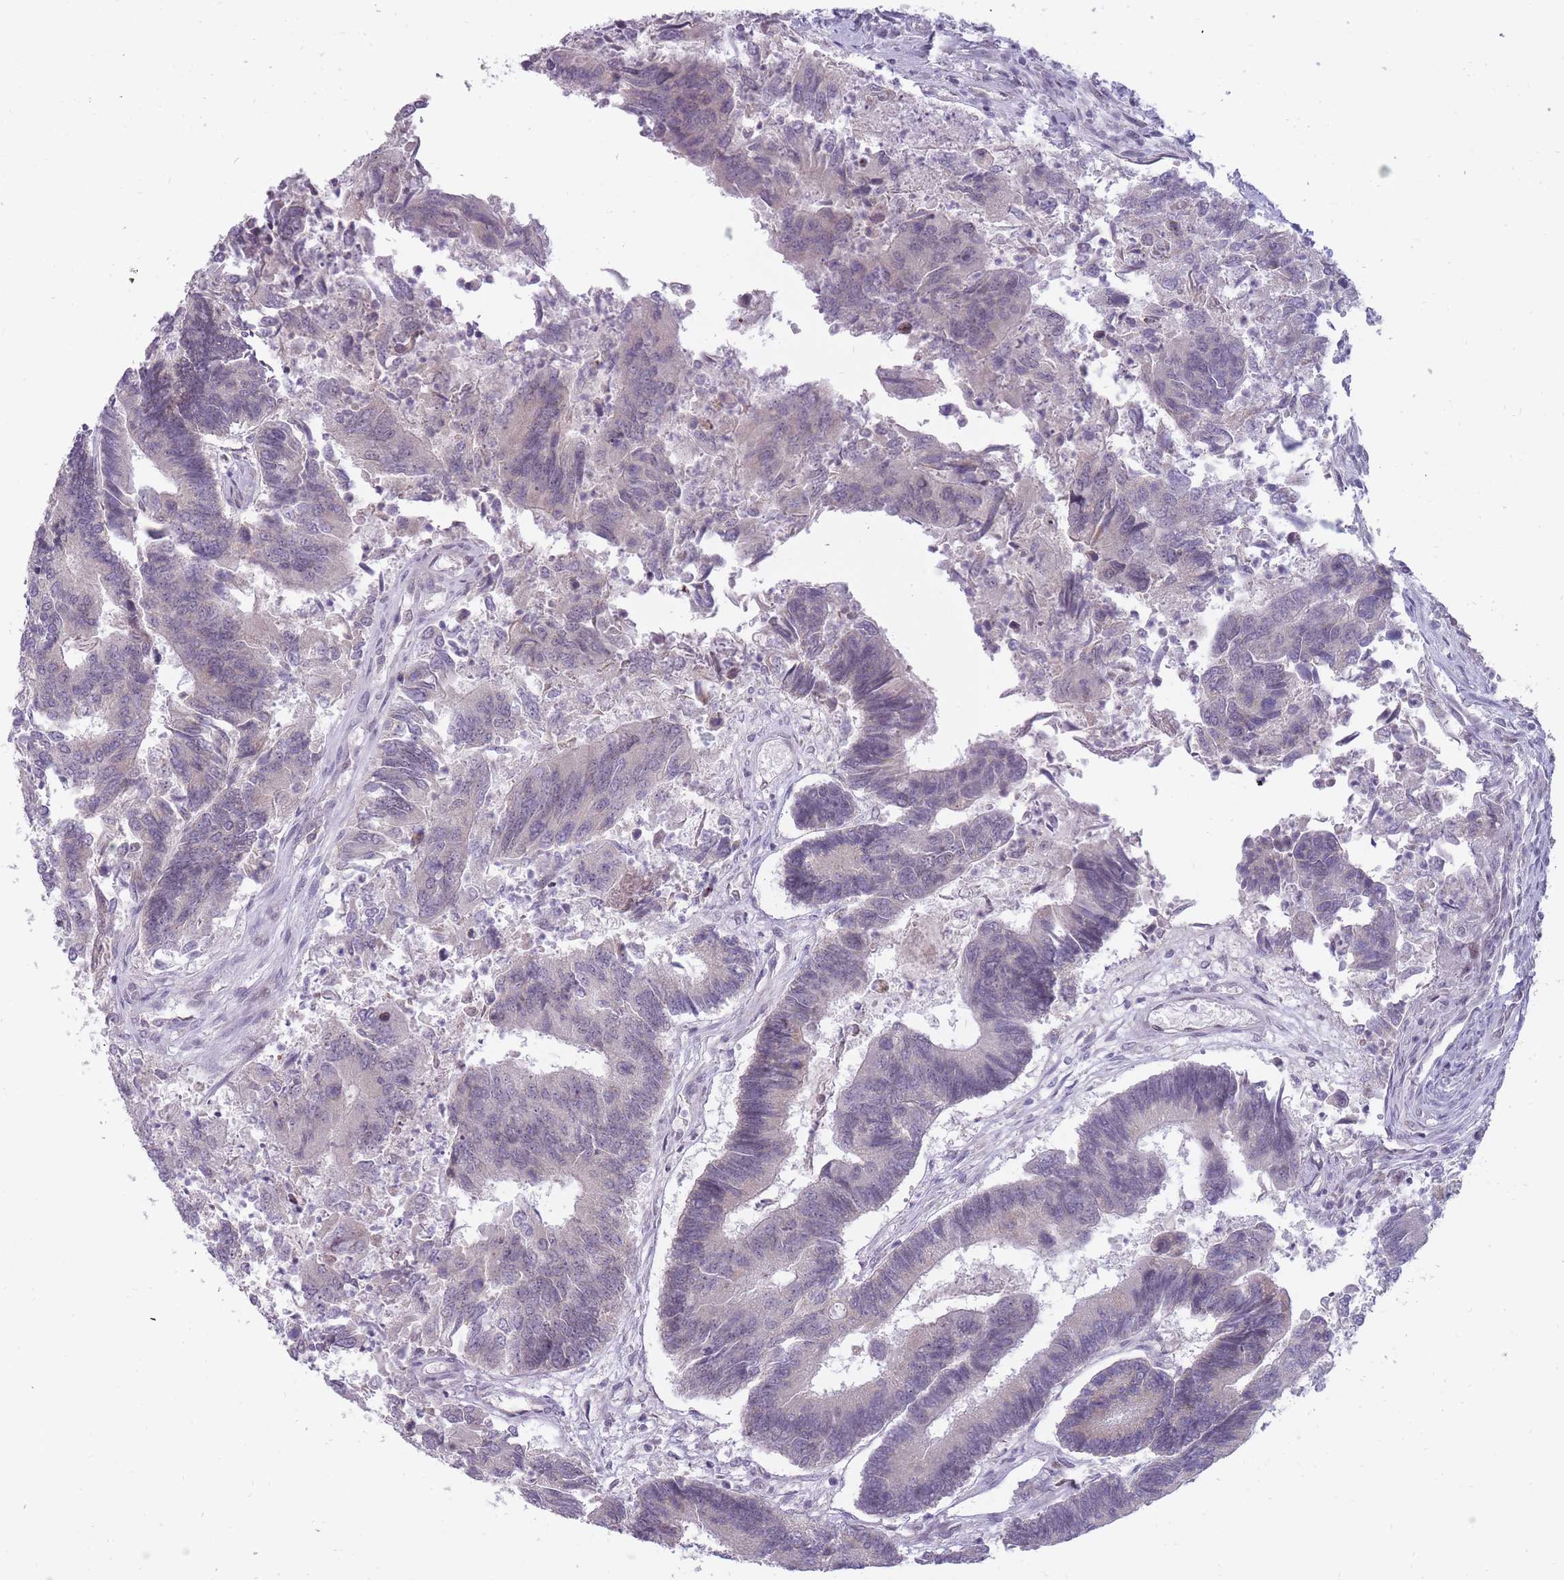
{"staining": {"intensity": "negative", "quantity": "none", "location": "none"}, "tissue": "colorectal cancer", "cell_type": "Tumor cells", "image_type": "cancer", "snomed": [{"axis": "morphology", "description": "Adenocarcinoma, NOS"}, {"axis": "topography", "description": "Colon"}], "caption": "Image shows no significant protein positivity in tumor cells of colorectal cancer (adenocarcinoma).", "gene": "POMZP3", "patient": {"sex": "female", "age": 67}}